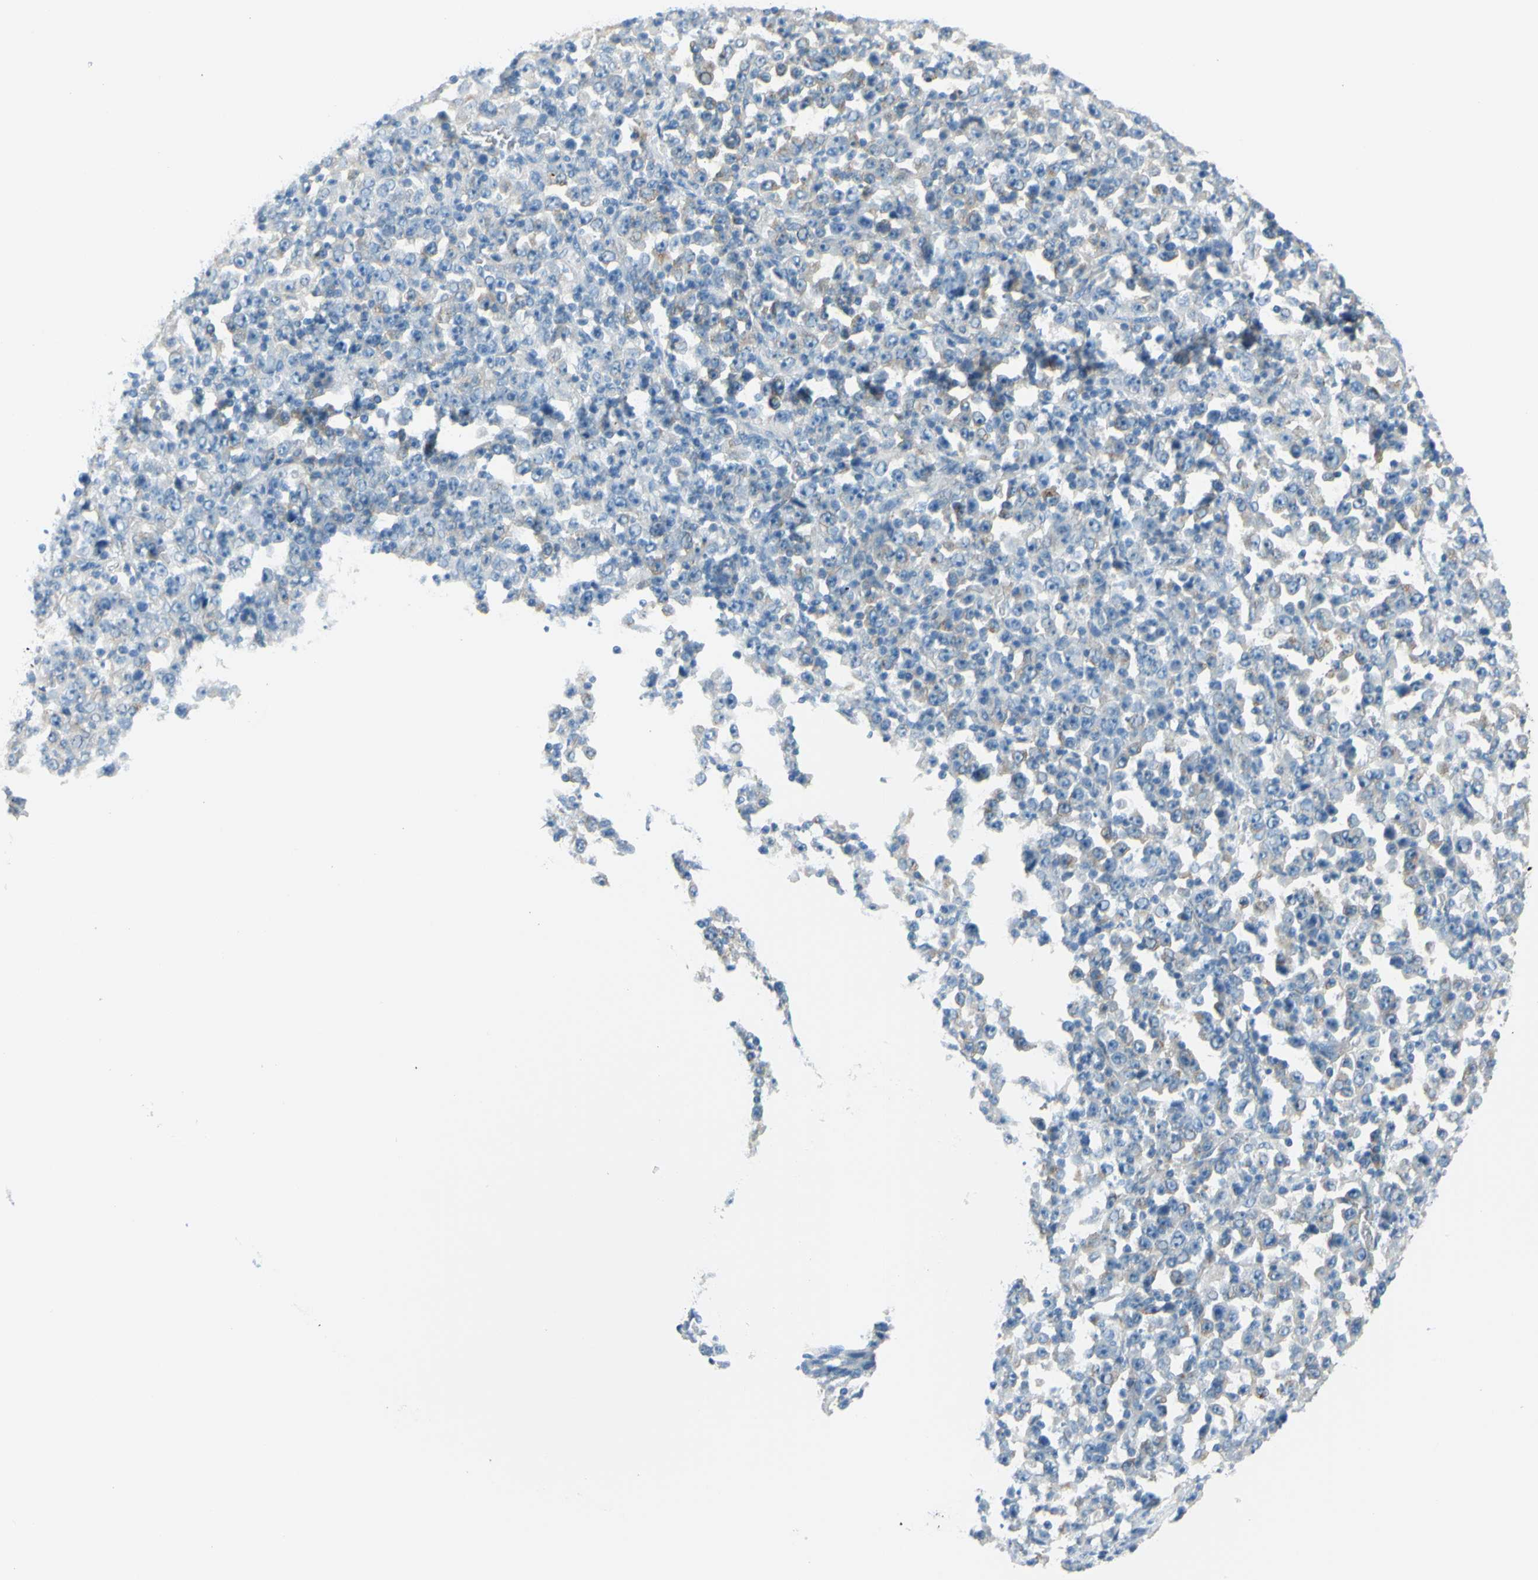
{"staining": {"intensity": "moderate", "quantity": "<25%", "location": "cytoplasmic/membranous"}, "tissue": "stomach cancer", "cell_type": "Tumor cells", "image_type": "cancer", "snomed": [{"axis": "morphology", "description": "Normal tissue, NOS"}, {"axis": "morphology", "description": "Adenocarcinoma, NOS"}, {"axis": "topography", "description": "Stomach, upper"}, {"axis": "topography", "description": "Stomach"}], "caption": "Stomach cancer stained with IHC exhibits moderate cytoplasmic/membranous expression in about <25% of tumor cells. Ihc stains the protein in brown and the nuclei are stained blue.", "gene": "FRMD4B", "patient": {"sex": "male", "age": 59}}